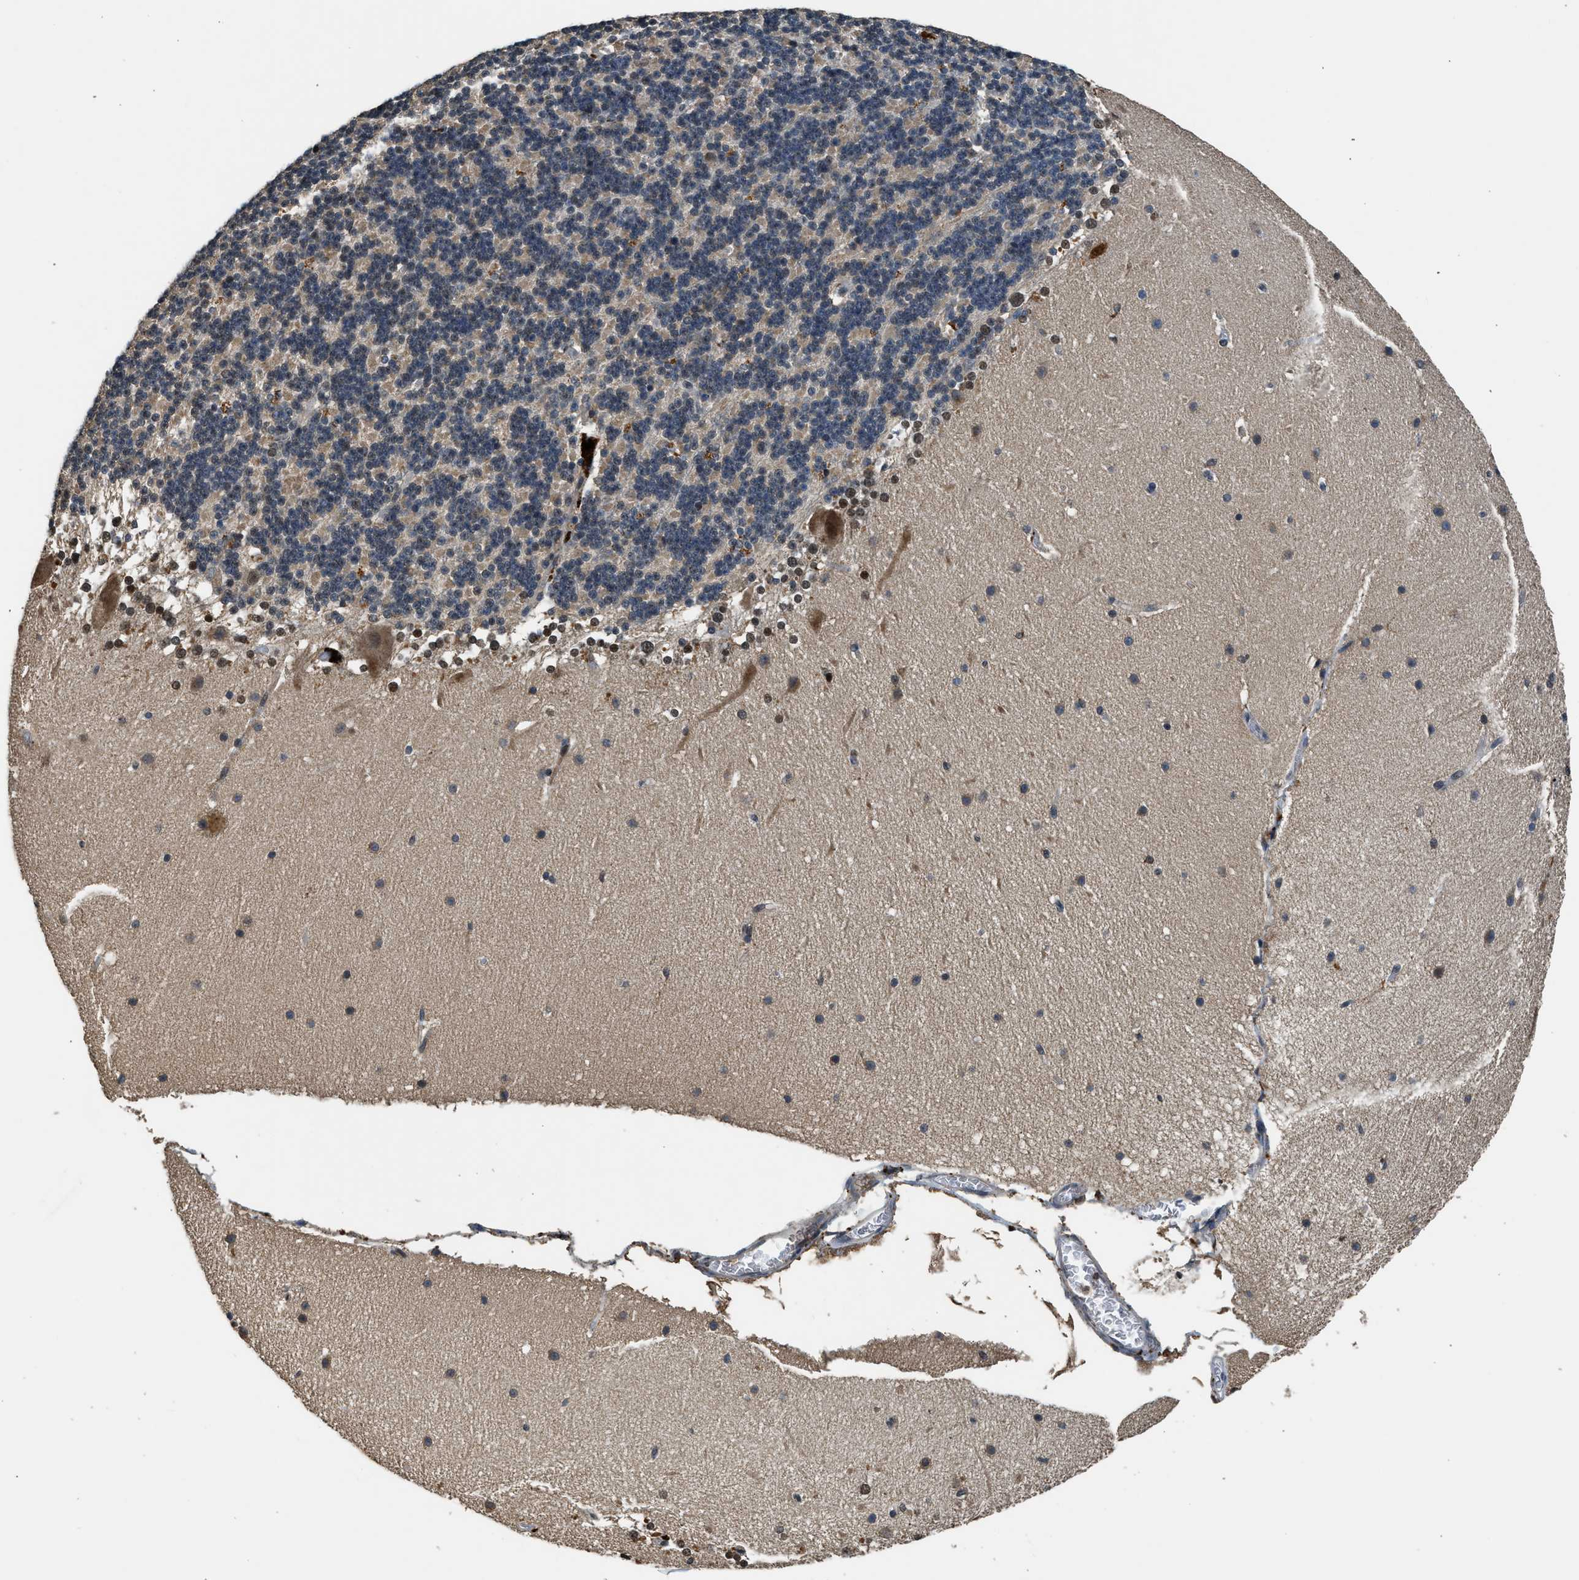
{"staining": {"intensity": "moderate", "quantity": "<25%", "location": "nuclear"}, "tissue": "cerebellum", "cell_type": "Cells in granular layer", "image_type": "normal", "snomed": [{"axis": "morphology", "description": "Normal tissue, NOS"}, {"axis": "topography", "description": "Cerebellum"}], "caption": "Immunohistochemistry (IHC) micrograph of benign cerebellum stained for a protein (brown), which displays low levels of moderate nuclear staining in approximately <25% of cells in granular layer.", "gene": "SLC15A4", "patient": {"sex": "female", "age": 19}}